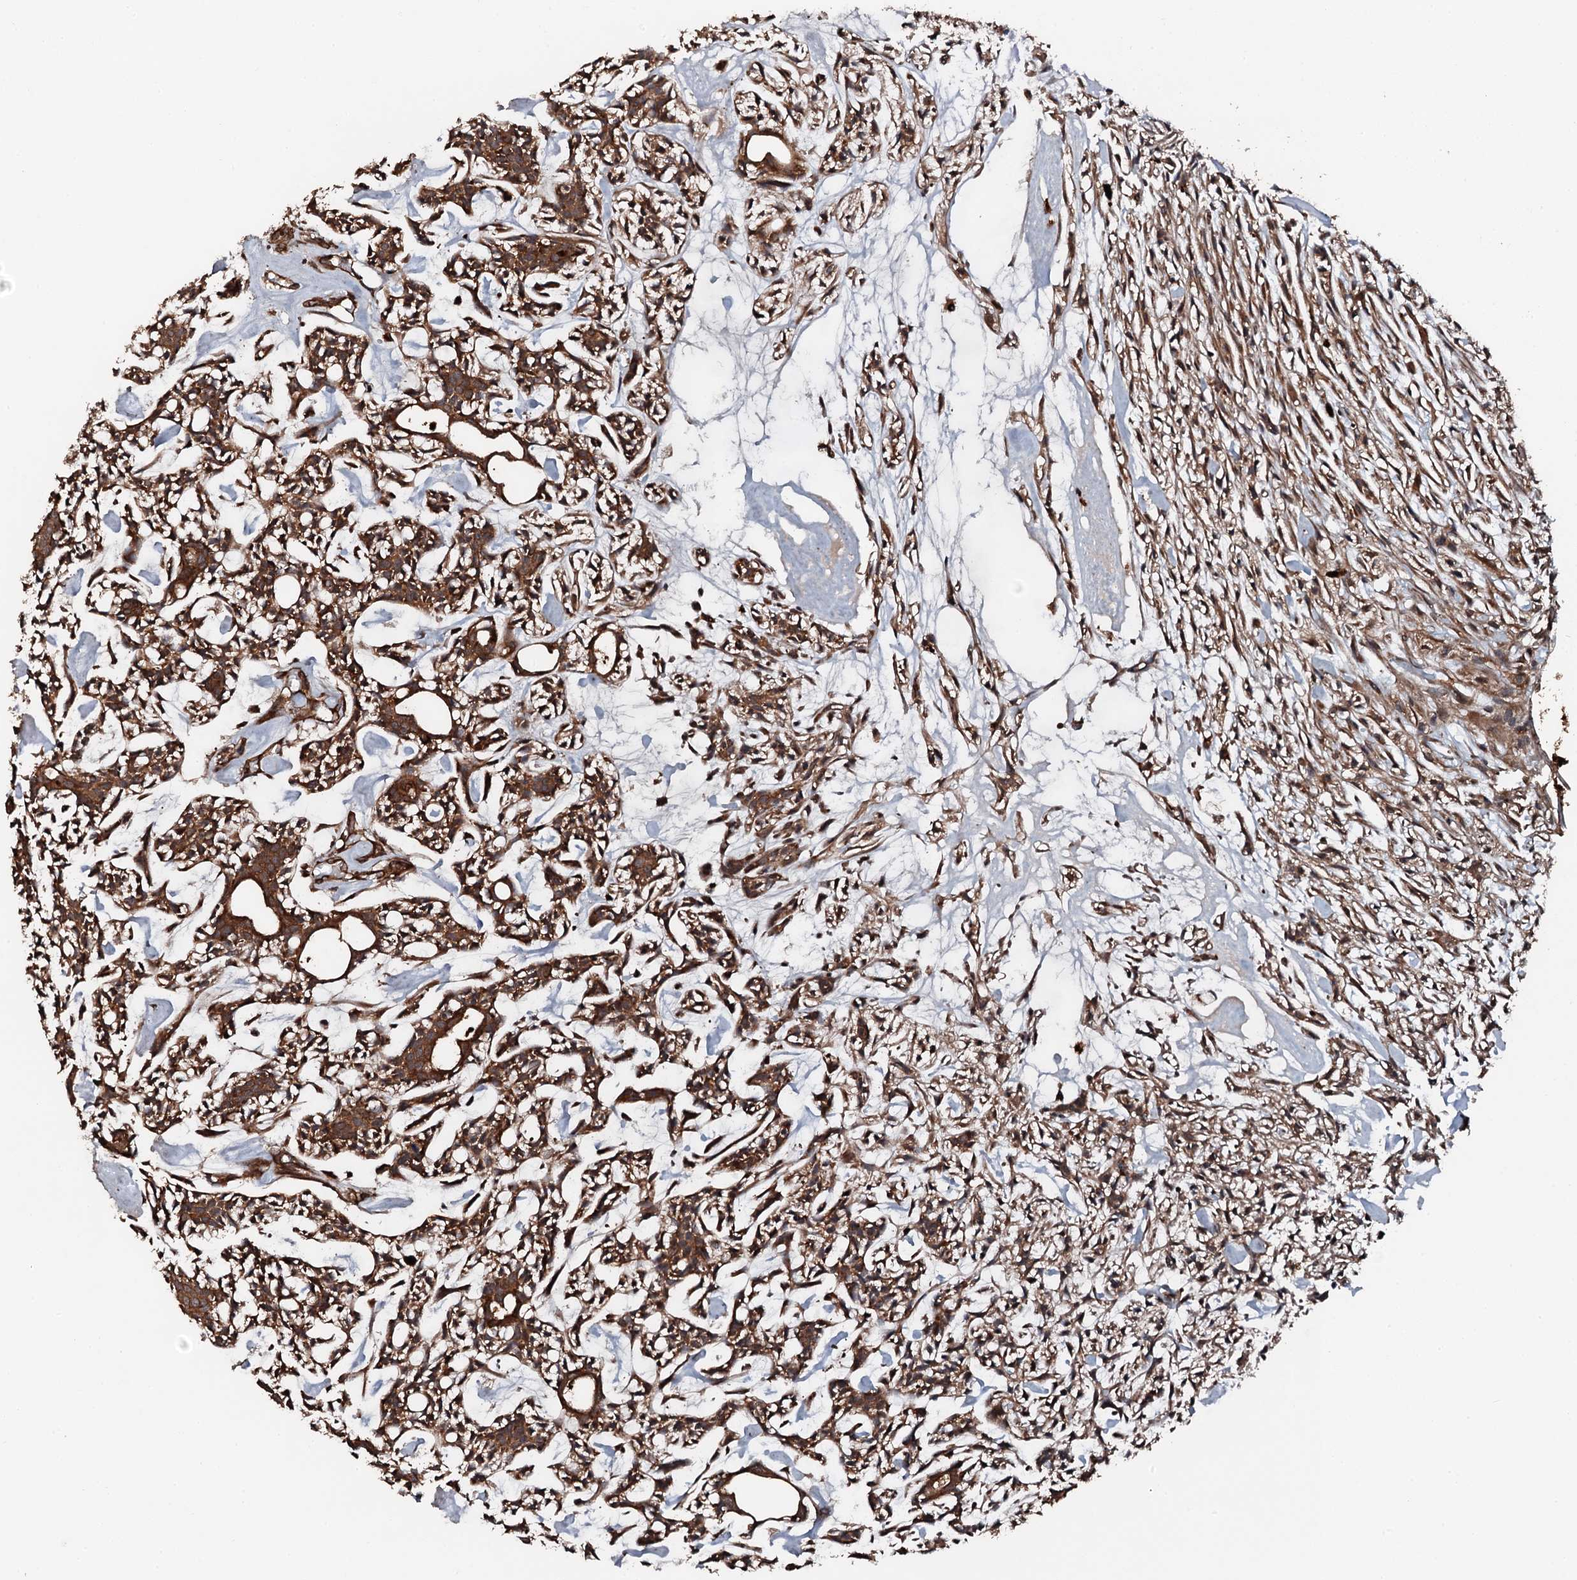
{"staining": {"intensity": "strong", "quantity": ">75%", "location": "cytoplasmic/membranous"}, "tissue": "head and neck cancer", "cell_type": "Tumor cells", "image_type": "cancer", "snomed": [{"axis": "morphology", "description": "Adenocarcinoma, NOS"}, {"axis": "topography", "description": "Salivary gland"}, {"axis": "topography", "description": "Head-Neck"}], "caption": "A micrograph of human head and neck adenocarcinoma stained for a protein displays strong cytoplasmic/membranous brown staining in tumor cells. Nuclei are stained in blue.", "gene": "FLYWCH1", "patient": {"sex": "male", "age": 55}}